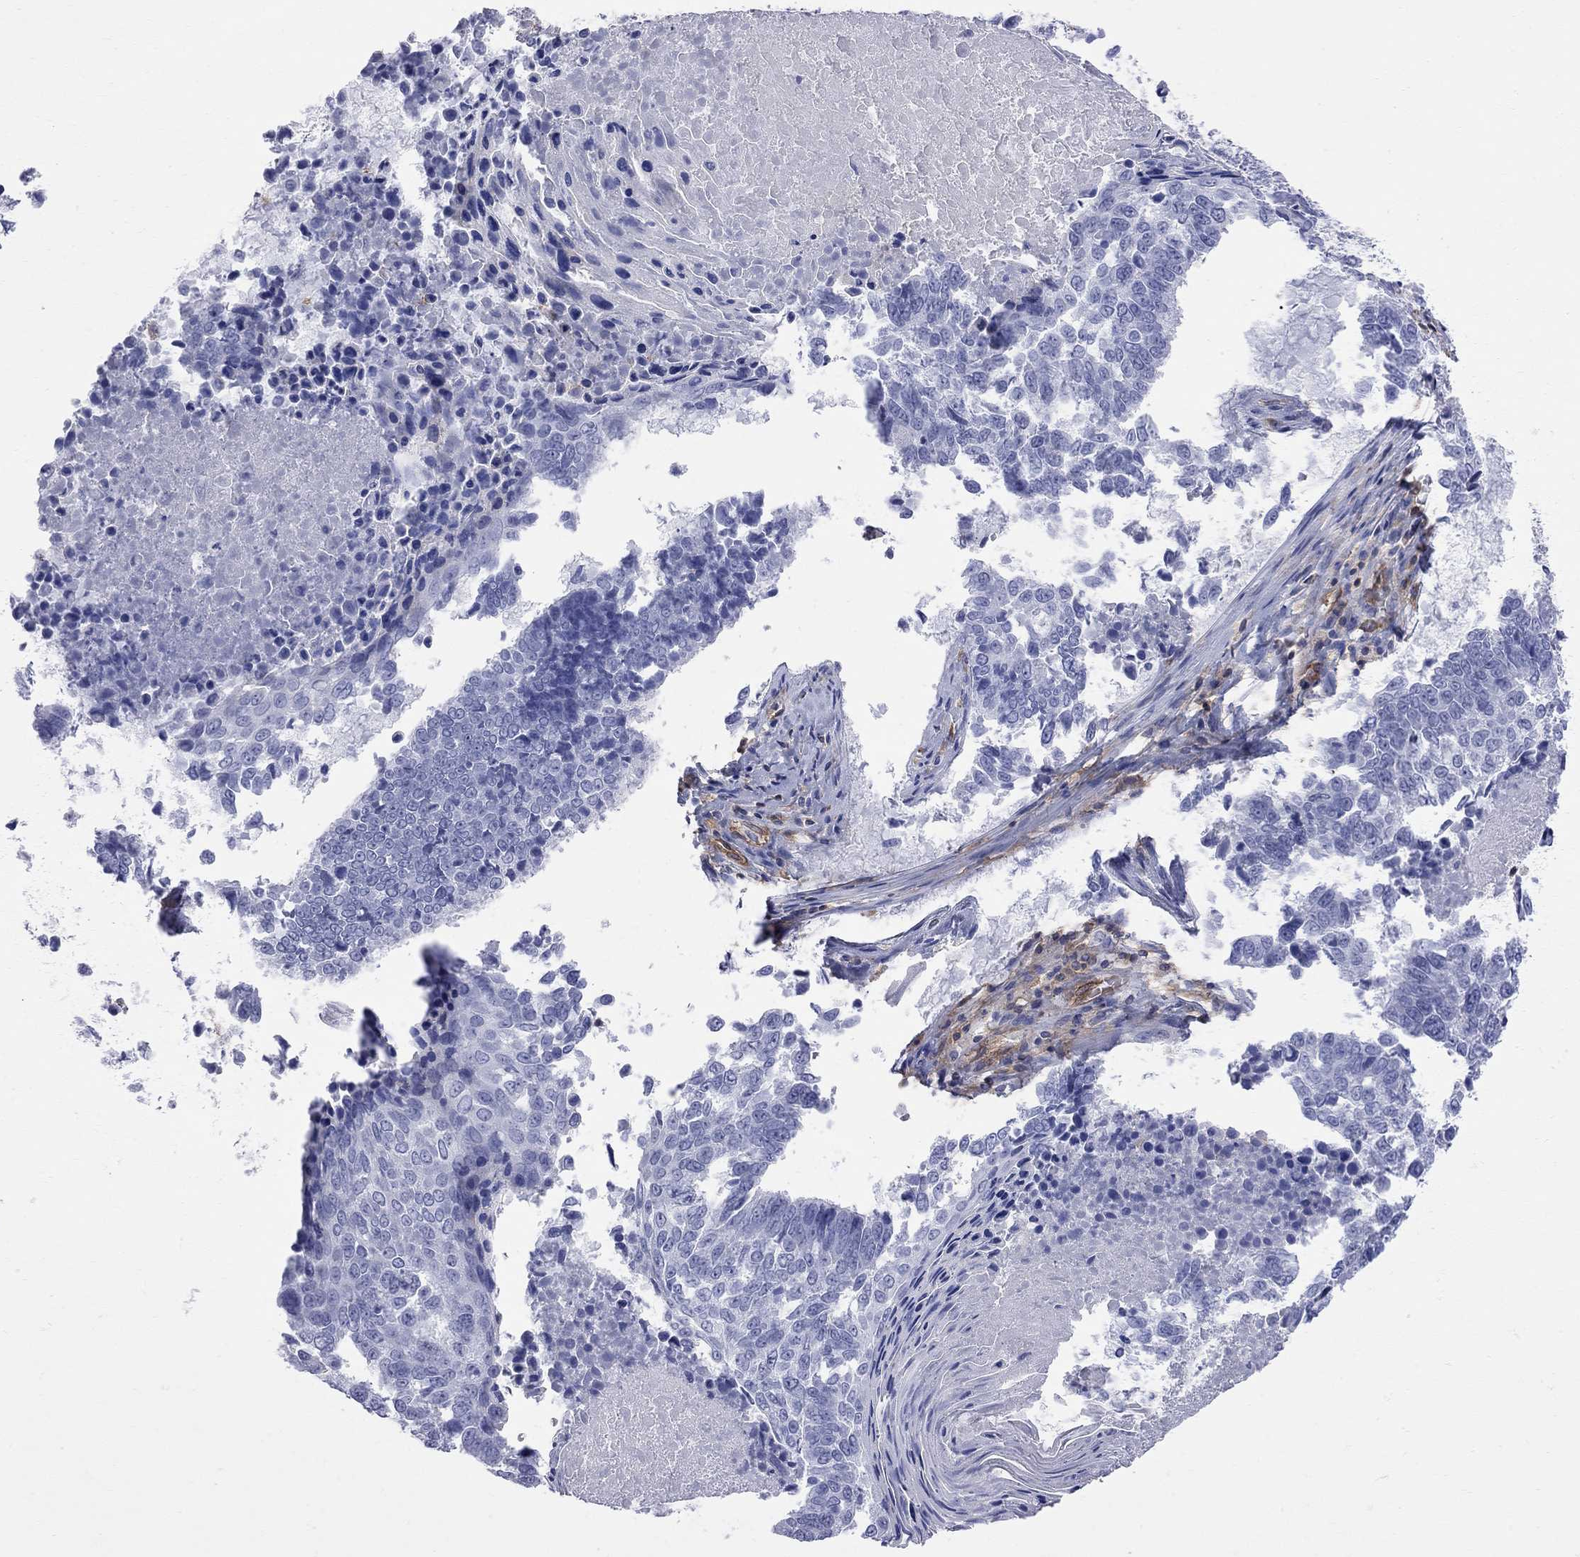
{"staining": {"intensity": "negative", "quantity": "none", "location": "none"}, "tissue": "lung cancer", "cell_type": "Tumor cells", "image_type": "cancer", "snomed": [{"axis": "morphology", "description": "Squamous cell carcinoma, NOS"}, {"axis": "topography", "description": "Lung"}], "caption": "The histopathology image reveals no staining of tumor cells in lung cancer.", "gene": "ABI3", "patient": {"sex": "male", "age": 73}}